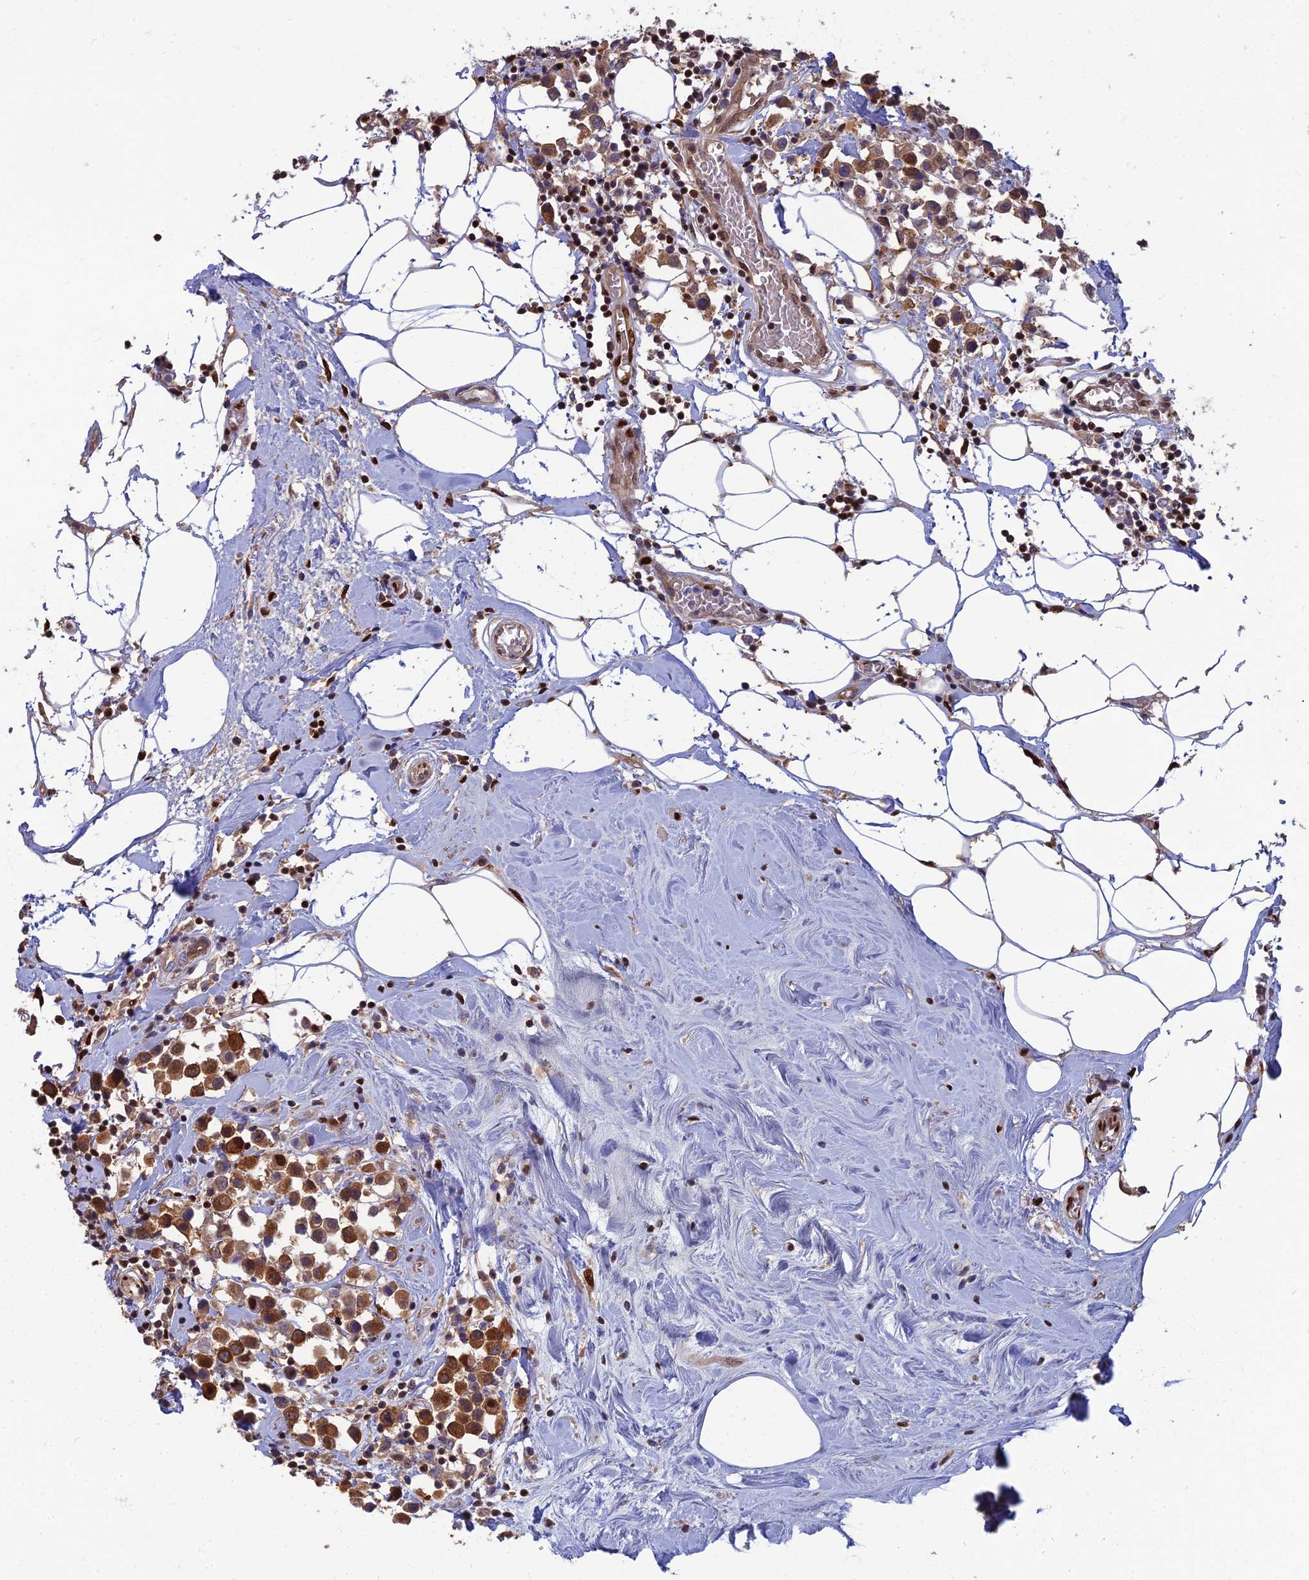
{"staining": {"intensity": "strong", "quantity": ">75%", "location": "cytoplasmic/membranous,nuclear"}, "tissue": "breast cancer", "cell_type": "Tumor cells", "image_type": "cancer", "snomed": [{"axis": "morphology", "description": "Duct carcinoma"}, {"axis": "topography", "description": "Breast"}], "caption": "A high amount of strong cytoplasmic/membranous and nuclear positivity is identified in approximately >75% of tumor cells in breast infiltrating ductal carcinoma tissue.", "gene": "DNPEP", "patient": {"sex": "female", "age": 61}}